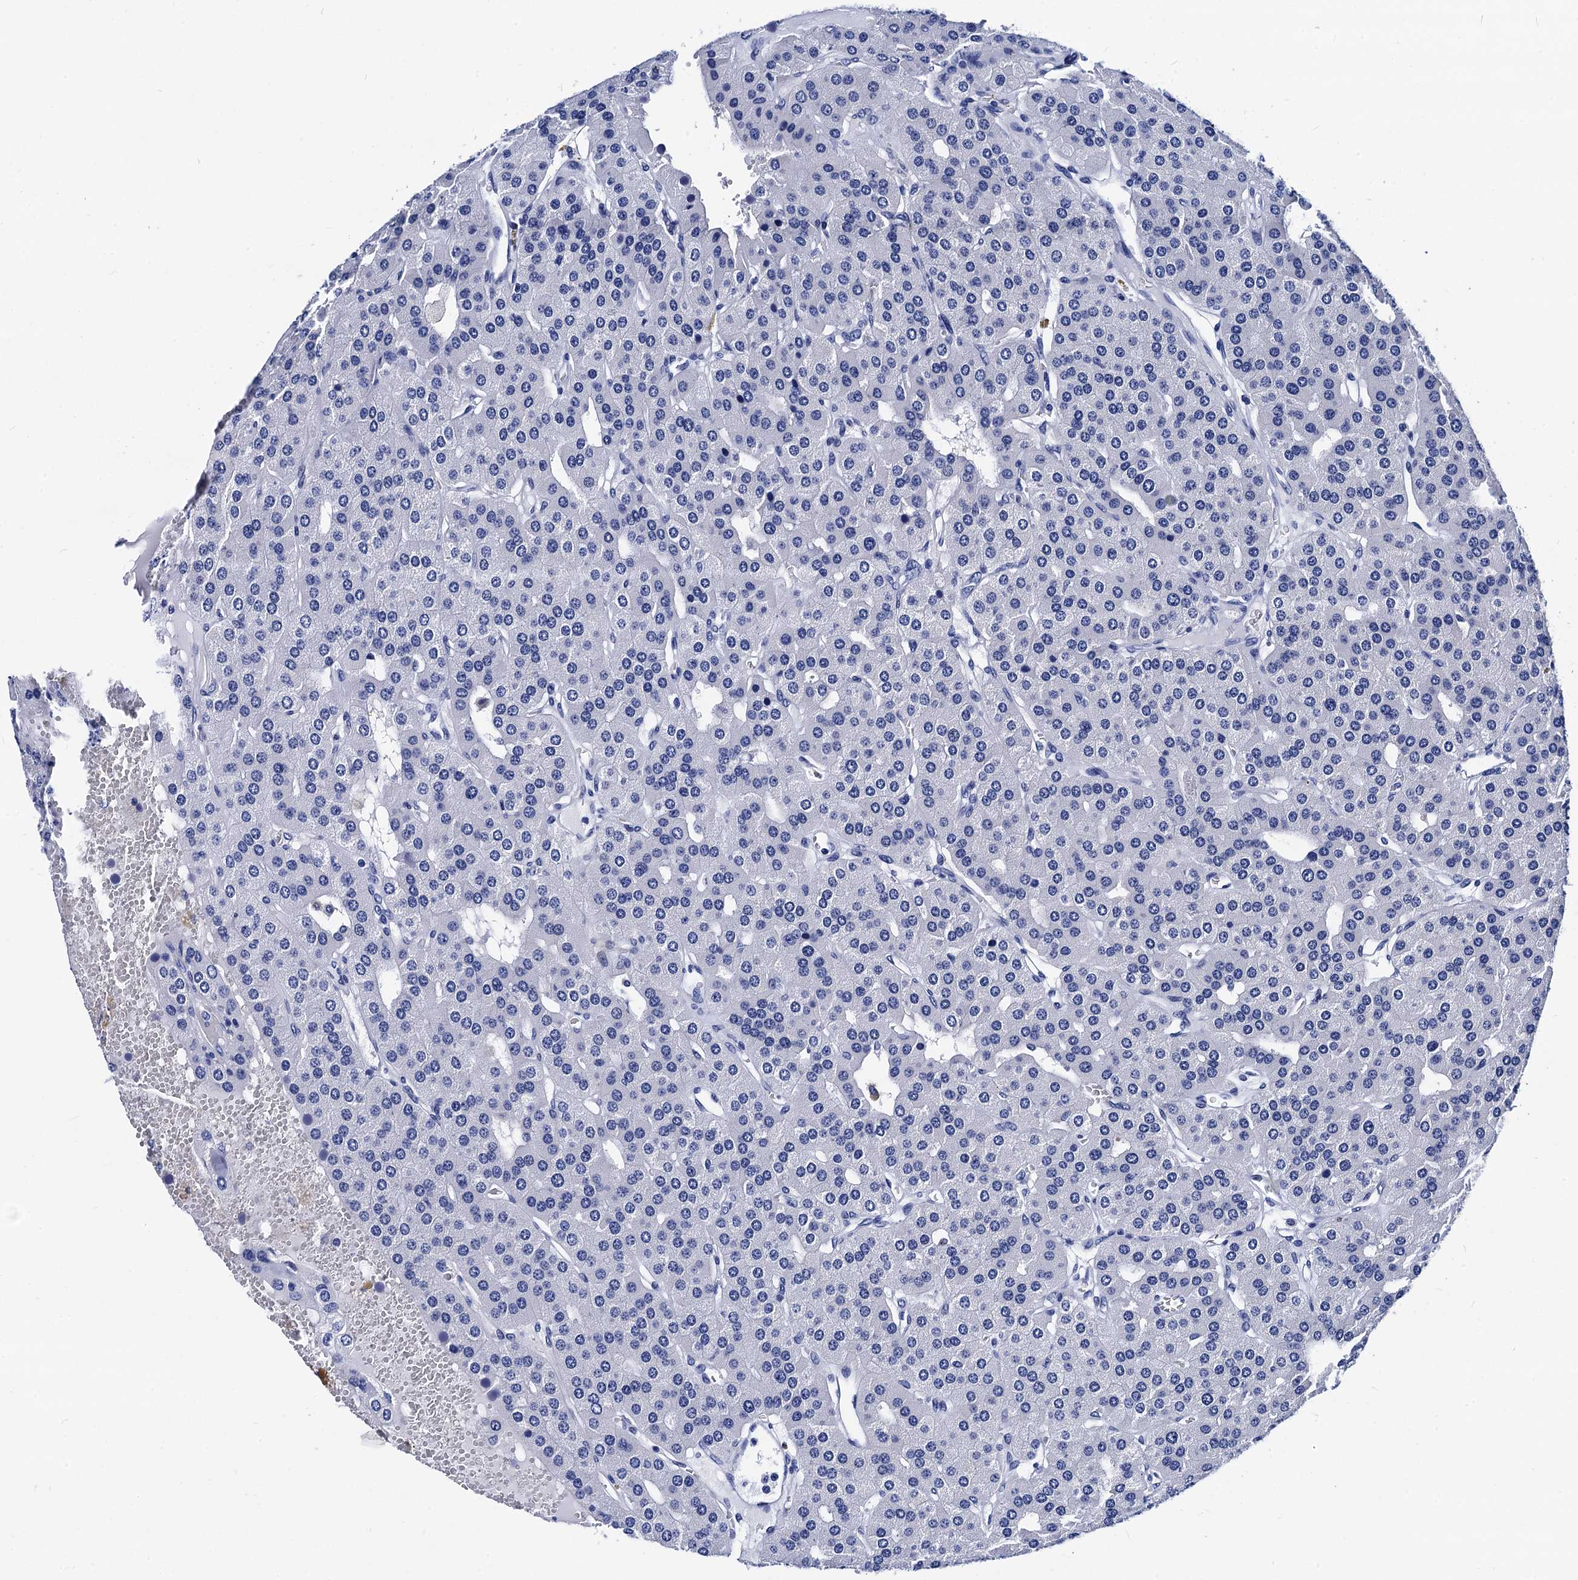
{"staining": {"intensity": "negative", "quantity": "none", "location": "none"}, "tissue": "parathyroid gland", "cell_type": "Glandular cells", "image_type": "normal", "snomed": [{"axis": "morphology", "description": "Normal tissue, NOS"}, {"axis": "morphology", "description": "Adenoma, NOS"}, {"axis": "topography", "description": "Parathyroid gland"}], "caption": "Glandular cells are negative for brown protein staining in unremarkable parathyroid gland.", "gene": "MYBPC3", "patient": {"sex": "female", "age": 86}}